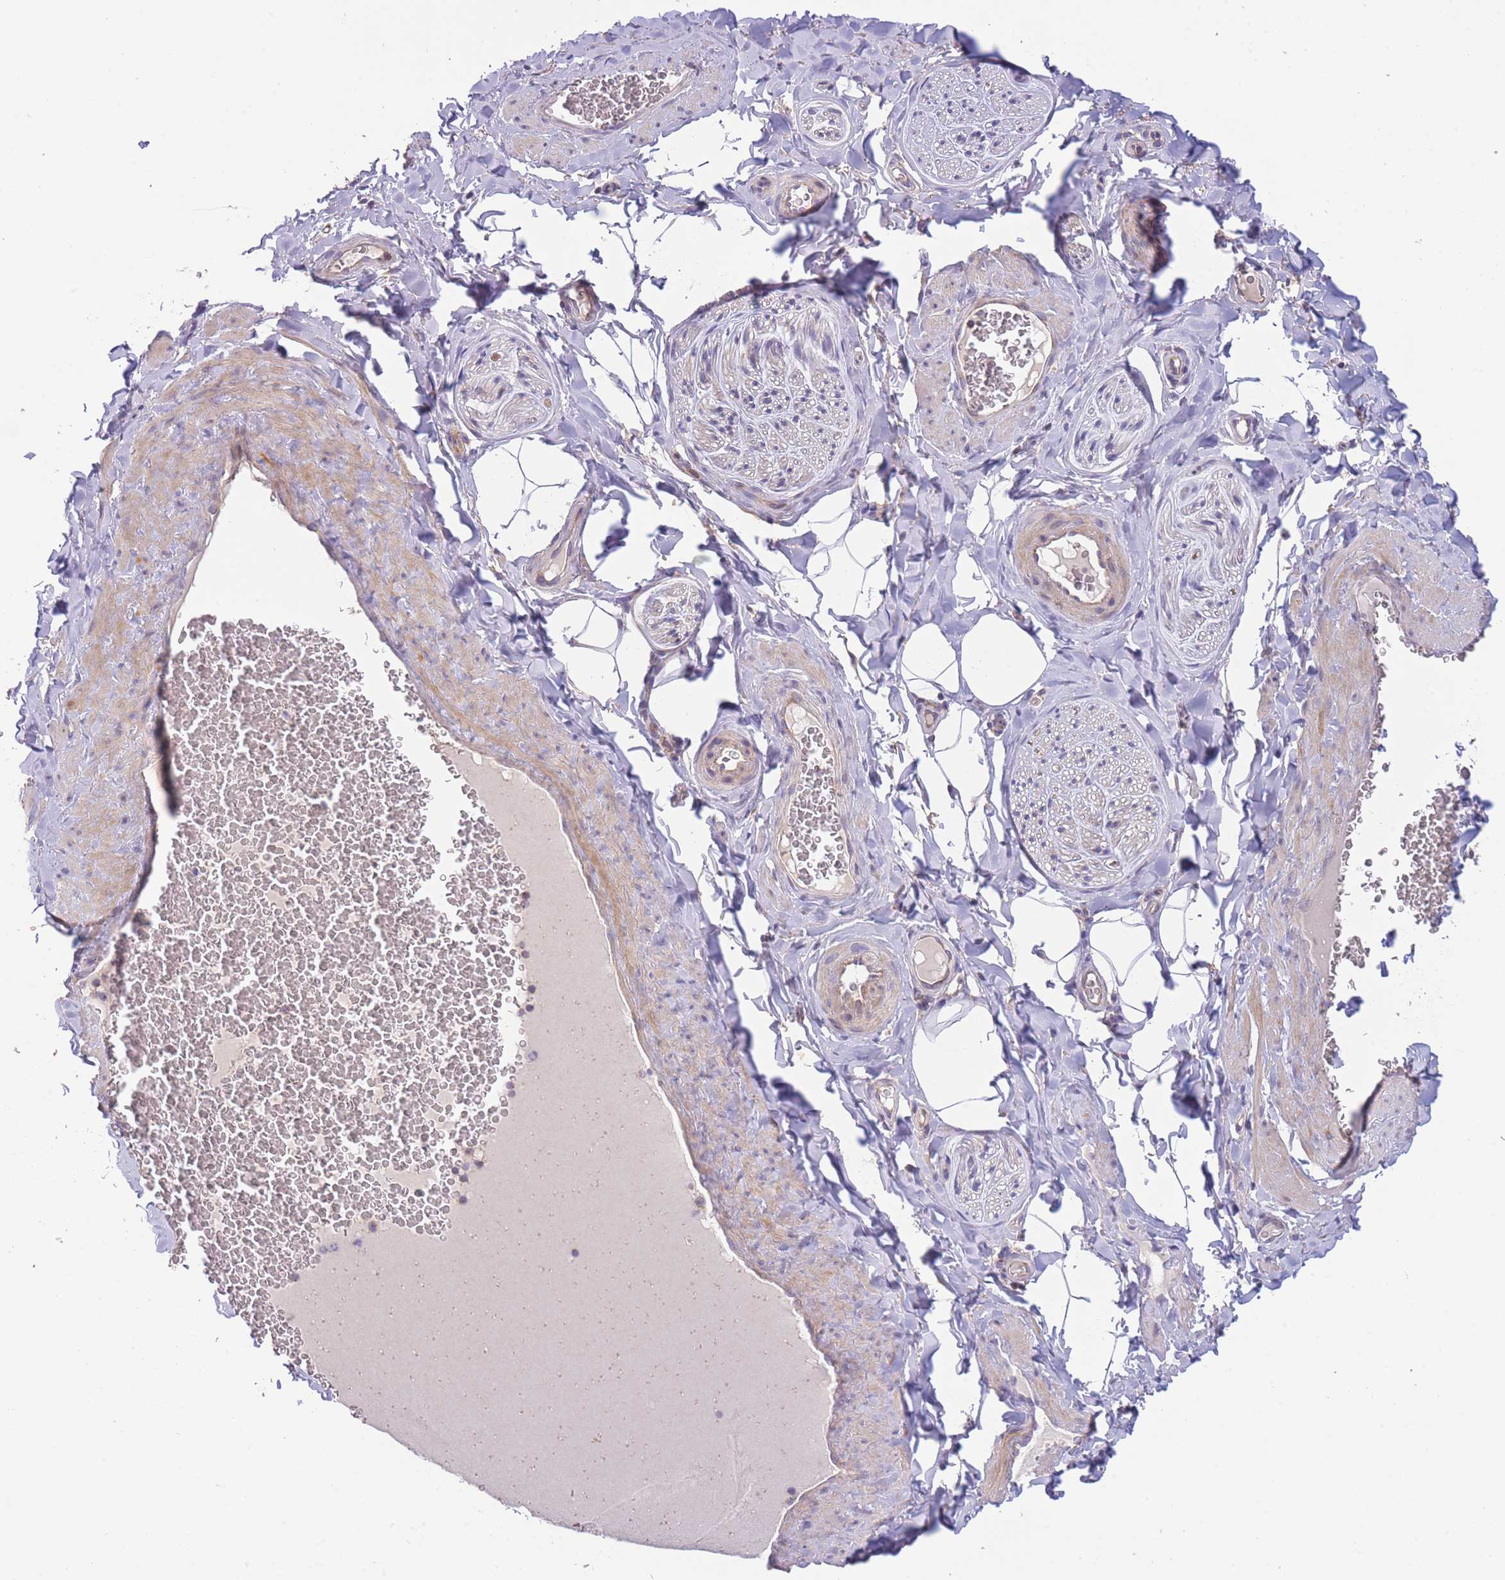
{"staining": {"intensity": "negative", "quantity": "none", "location": "none"}, "tissue": "adipose tissue", "cell_type": "Adipocytes", "image_type": "normal", "snomed": [{"axis": "morphology", "description": "Normal tissue, NOS"}, {"axis": "topography", "description": "Soft tissue"}, {"axis": "topography", "description": "Adipose tissue"}, {"axis": "topography", "description": "Vascular tissue"}, {"axis": "topography", "description": "Peripheral nerve tissue"}], "caption": "Immunohistochemistry (IHC) of unremarkable adipose tissue exhibits no positivity in adipocytes.", "gene": "SLC25A42", "patient": {"sex": "male", "age": 46}}